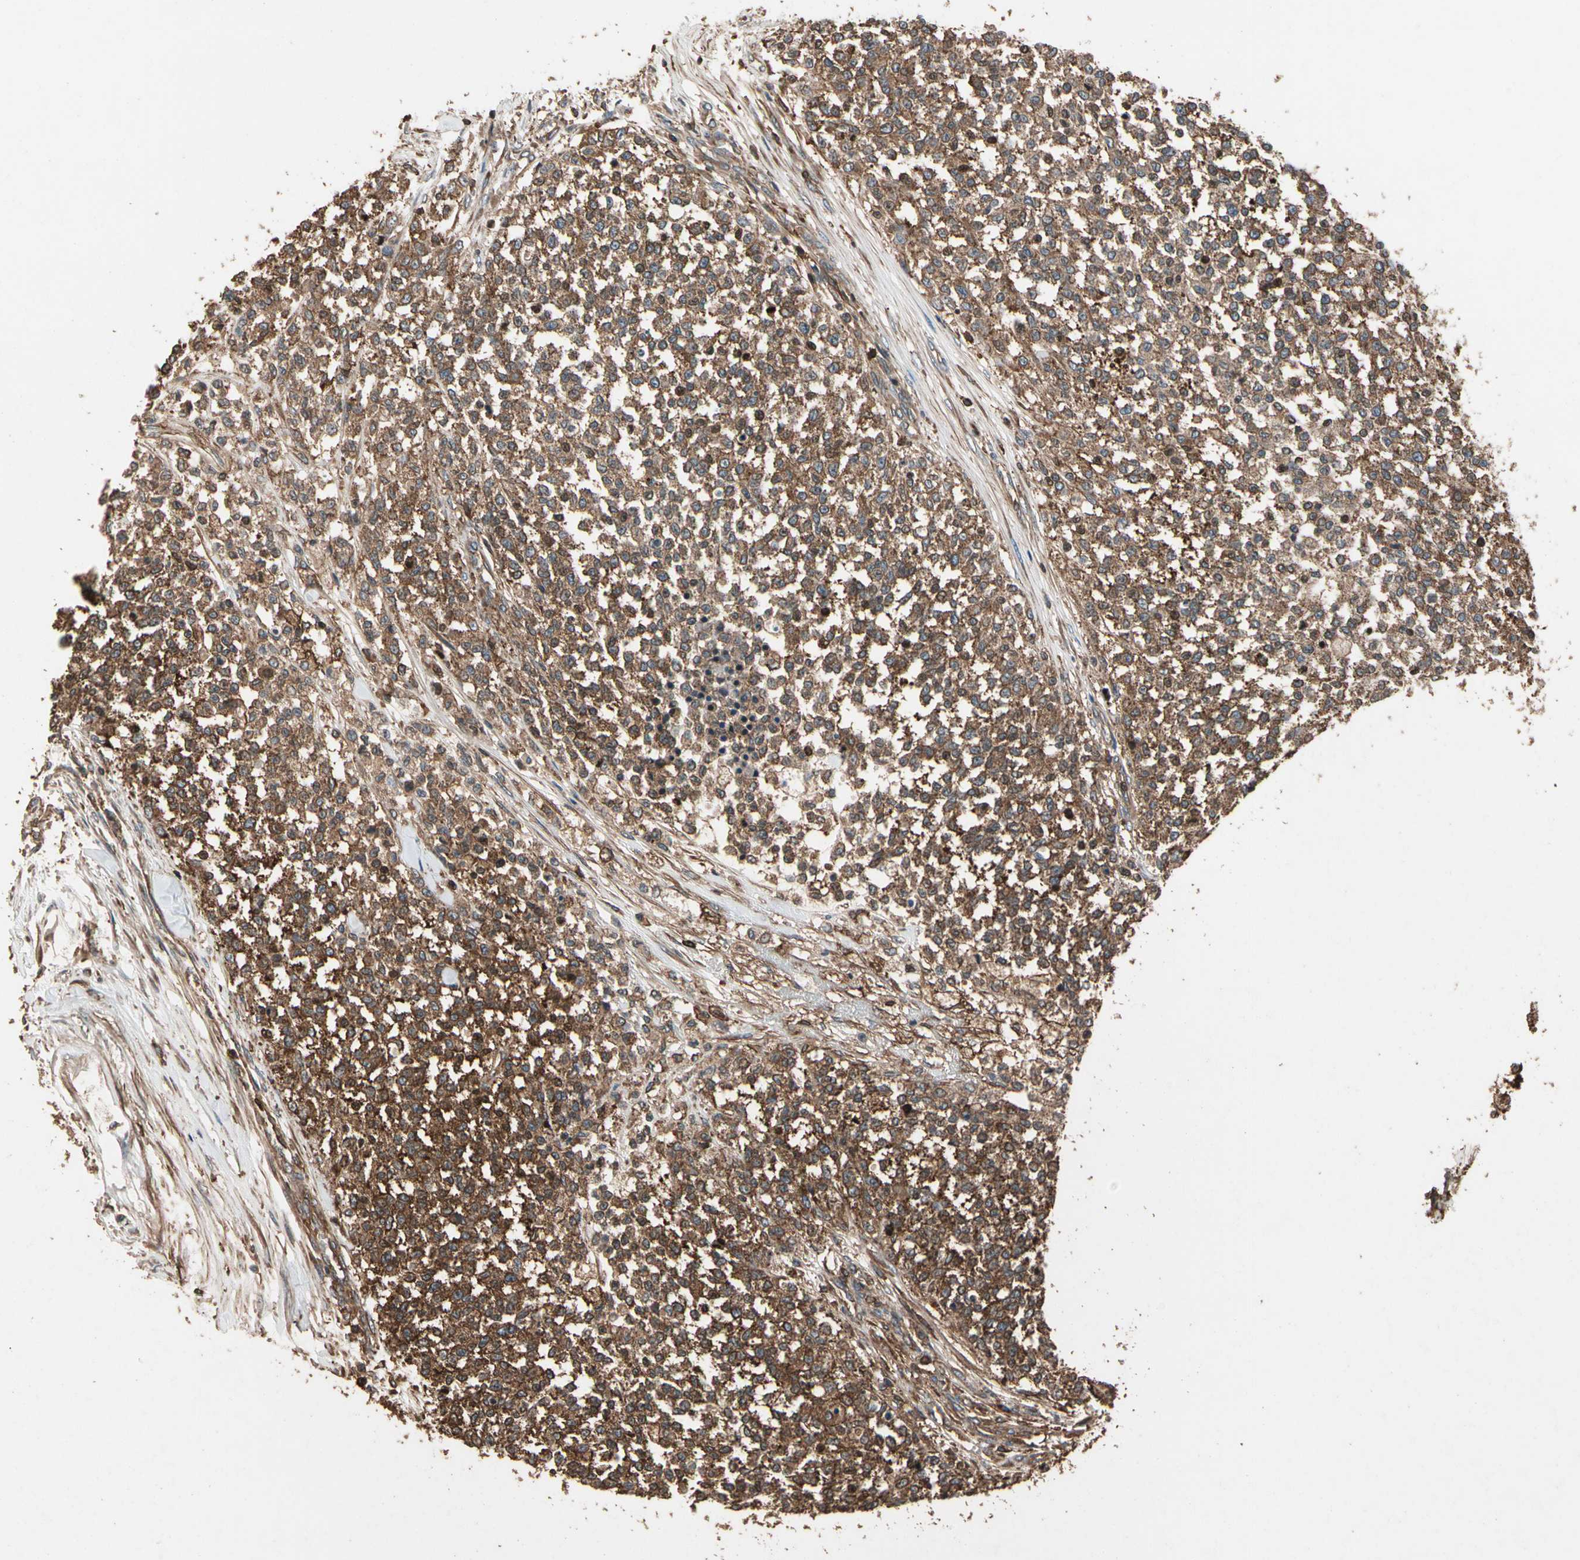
{"staining": {"intensity": "strong", "quantity": ">75%", "location": "cytoplasmic/membranous"}, "tissue": "testis cancer", "cell_type": "Tumor cells", "image_type": "cancer", "snomed": [{"axis": "morphology", "description": "Seminoma, NOS"}, {"axis": "topography", "description": "Testis"}], "caption": "Strong cytoplasmic/membranous staining is seen in about >75% of tumor cells in testis cancer.", "gene": "AGBL2", "patient": {"sex": "male", "age": 59}}